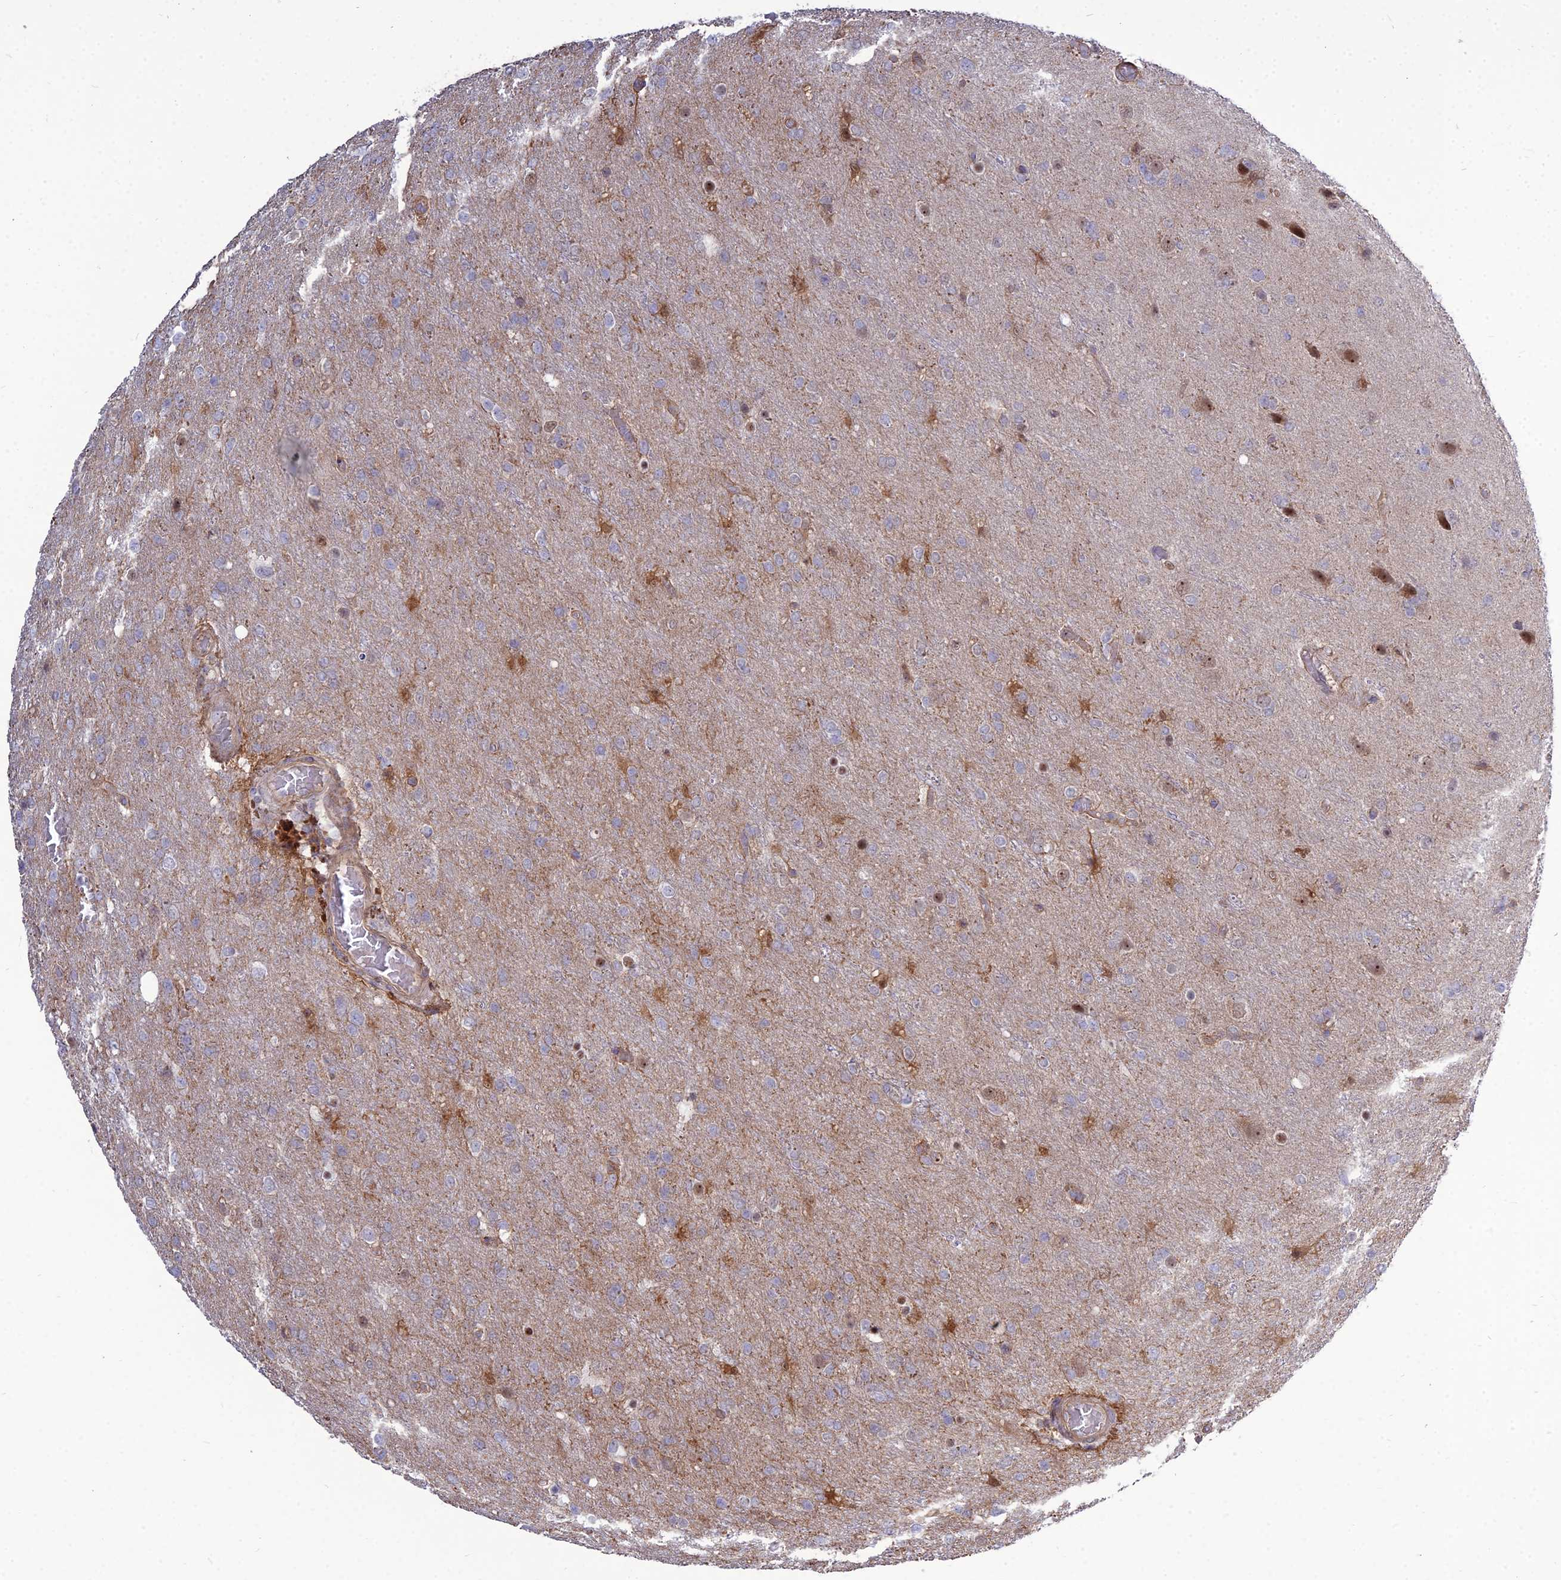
{"staining": {"intensity": "negative", "quantity": "none", "location": "none"}, "tissue": "glioma", "cell_type": "Tumor cells", "image_type": "cancer", "snomed": [{"axis": "morphology", "description": "Glioma, malignant, High grade"}, {"axis": "topography", "description": "Brain"}], "caption": "The immunohistochemistry (IHC) histopathology image has no significant positivity in tumor cells of malignant high-grade glioma tissue.", "gene": "TSPYL2", "patient": {"sex": "female", "age": 74}}